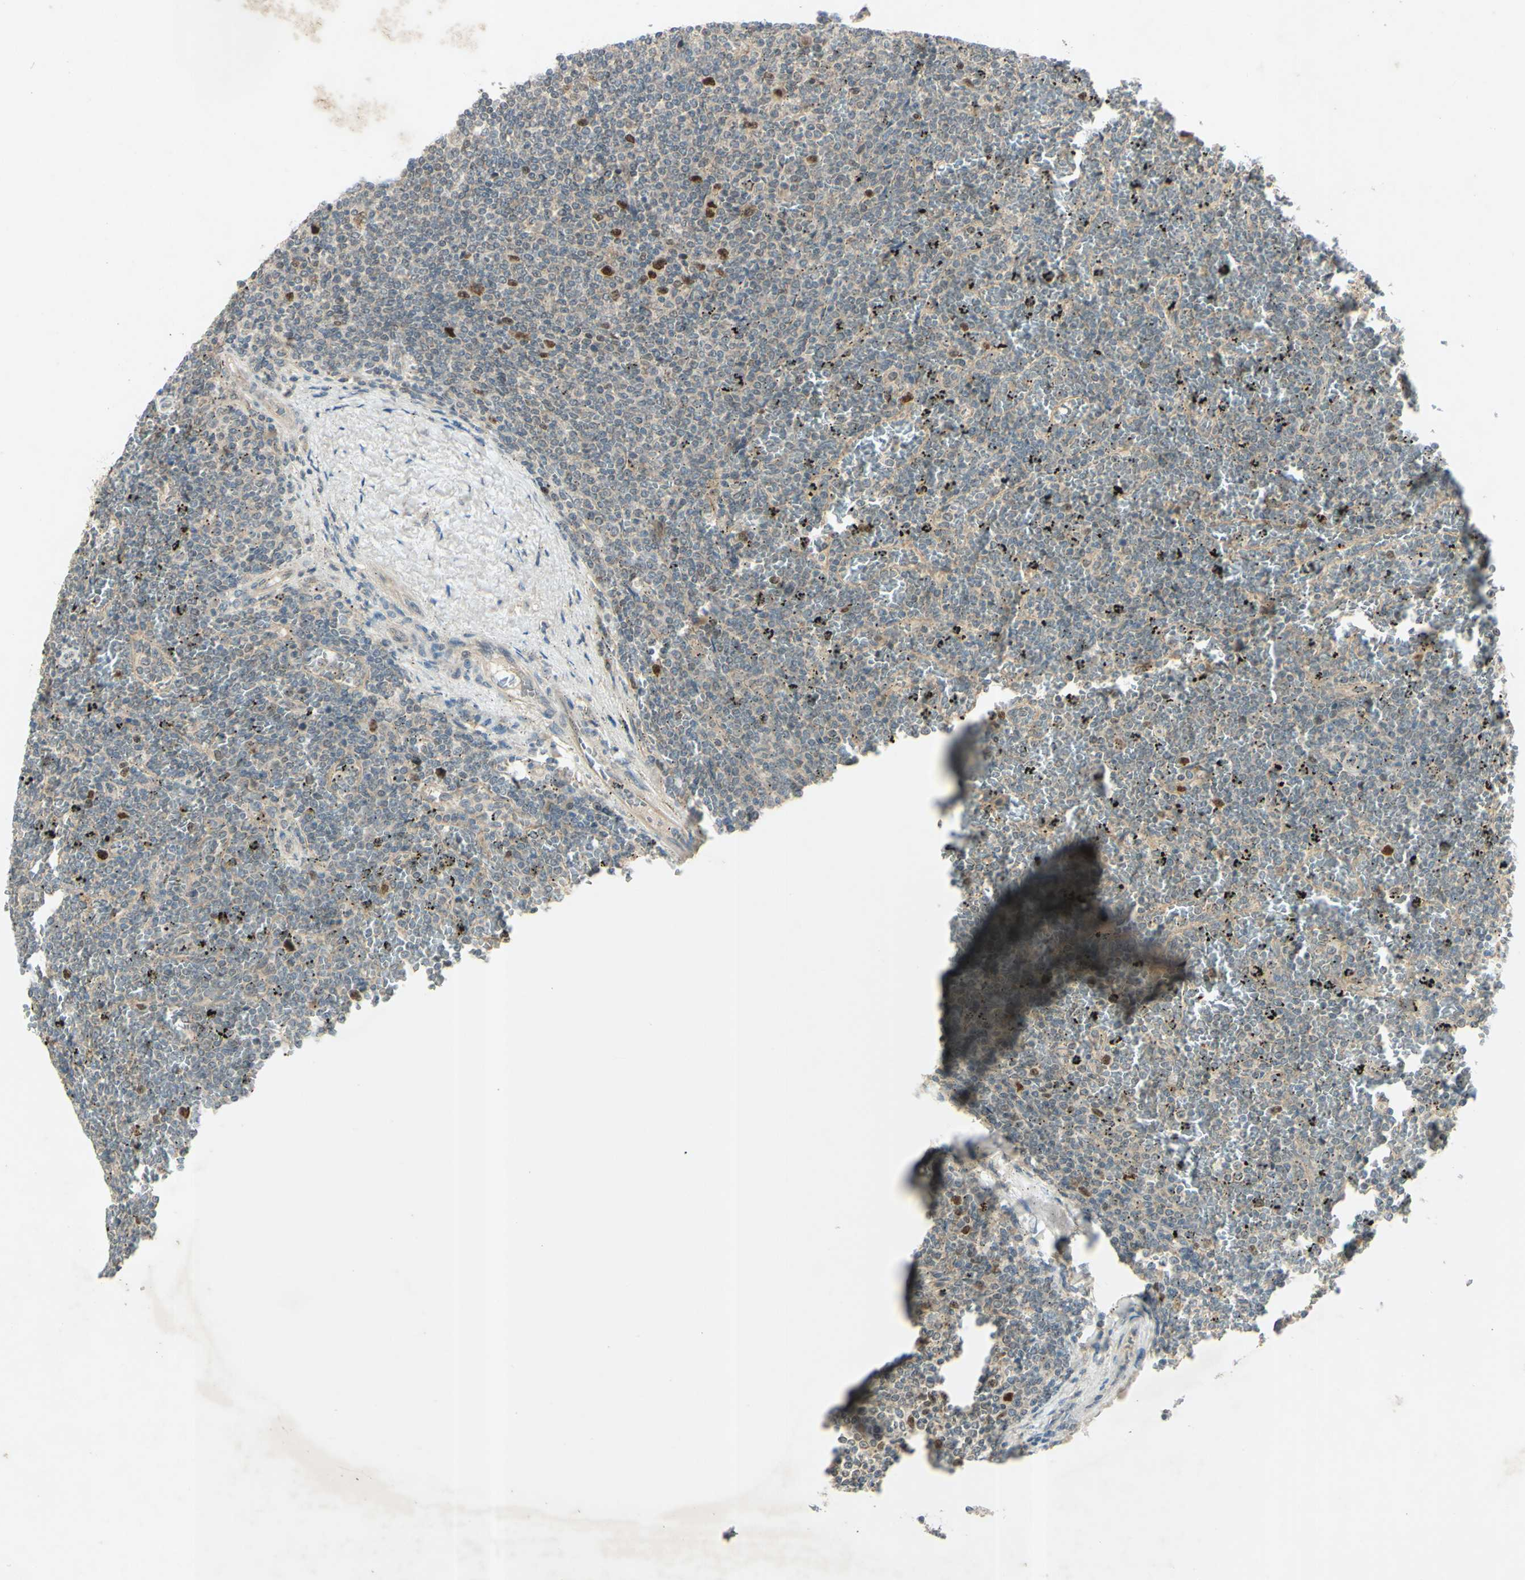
{"staining": {"intensity": "strong", "quantity": "<25%", "location": "nuclear"}, "tissue": "lymphoma", "cell_type": "Tumor cells", "image_type": "cancer", "snomed": [{"axis": "morphology", "description": "Malignant lymphoma, non-Hodgkin's type, Low grade"}, {"axis": "topography", "description": "Spleen"}], "caption": "Strong nuclear expression for a protein is appreciated in about <25% of tumor cells of low-grade malignant lymphoma, non-Hodgkin's type using immunohistochemistry (IHC).", "gene": "RAD18", "patient": {"sex": "female", "age": 77}}